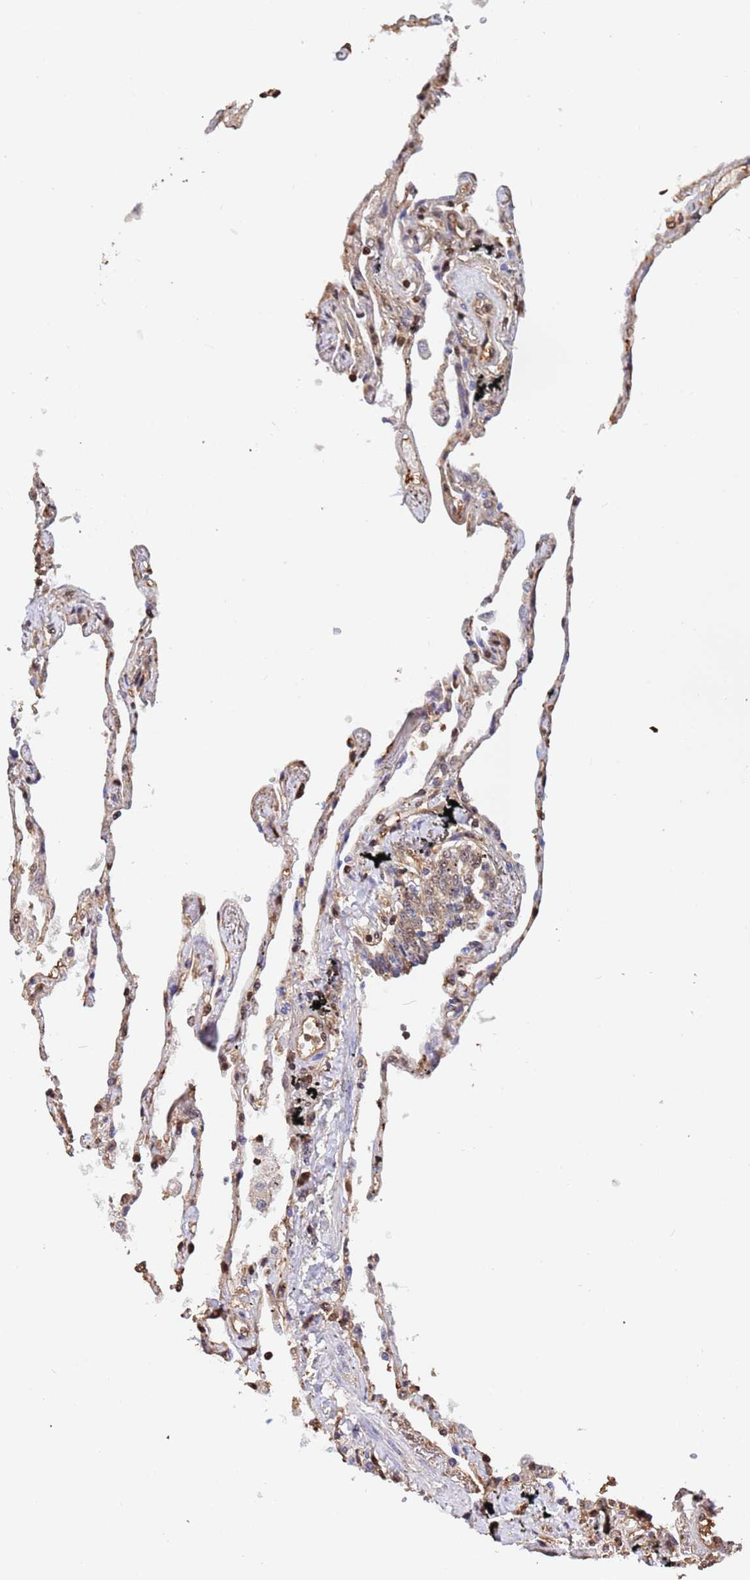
{"staining": {"intensity": "strong", "quantity": "<25%", "location": "nuclear"}, "tissue": "lung", "cell_type": "Alveolar cells", "image_type": "normal", "snomed": [{"axis": "morphology", "description": "Normal tissue, NOS"}, {"axis": "topography", "description": "Lung"}], "caption": "Lung stained with DAB IHC demonstrates medium levels of strong nuclear staining in approximately <25% of alveolar cells.", "gene": "SUMO2", "patient": {"sex": "female", "age": 67}}